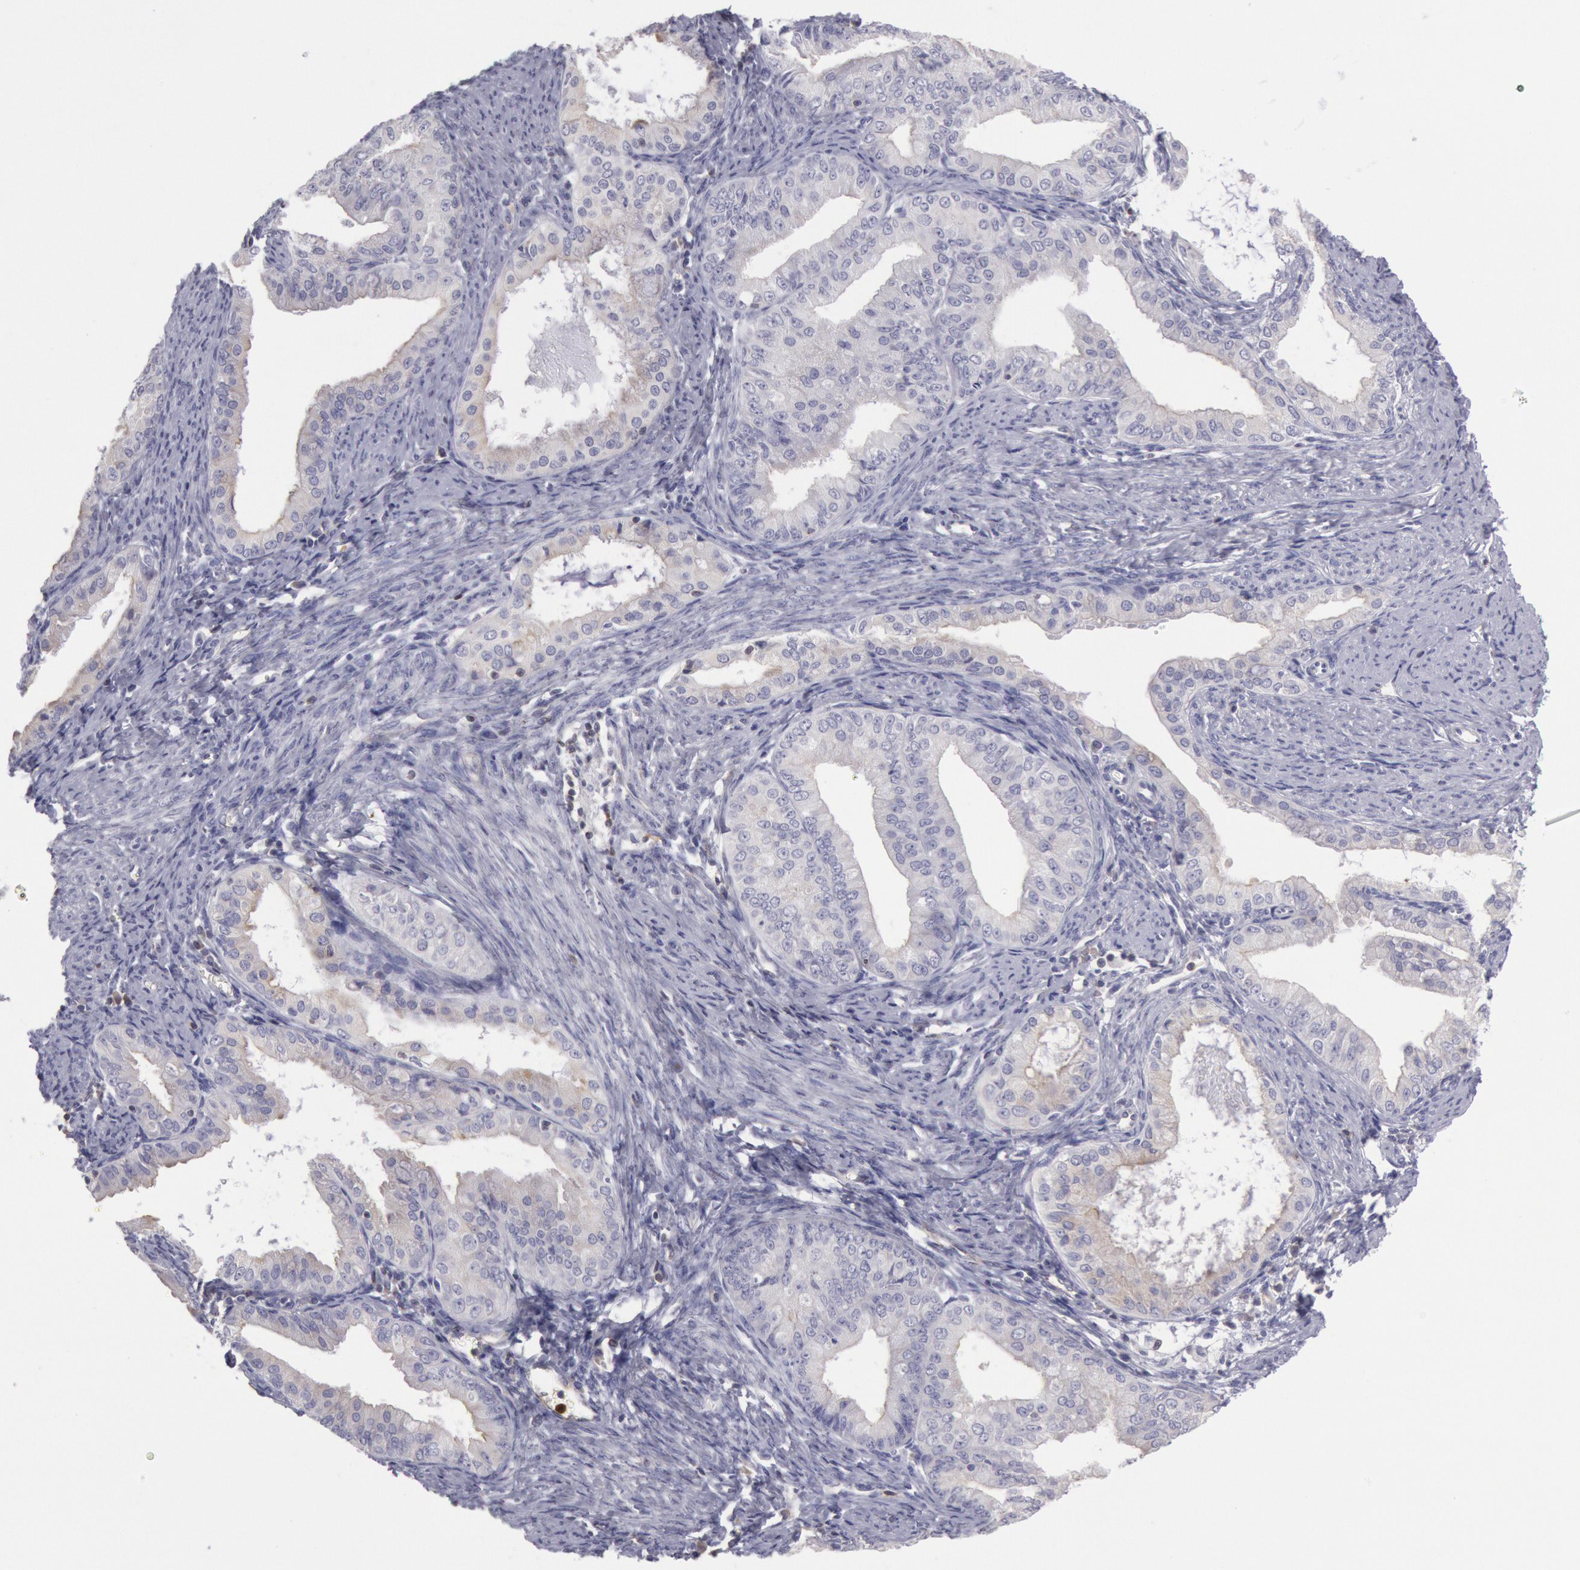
{"staining": {"intensity": "negative", "quantity": "none", "location": "none"}, "tissue": "endometrial cancer", "cell_type": "Tumor cells", "image_type": "cancer", "snomed": [{"axis": "morphology", "description": "Adenocarcinoma, NOS"}, {"axis": "topography", "description": "Endometrium"}], "caption": "Tumor cells show no significant protein positivity in adenocarcinoma (endometrial).", "gene": "RAB27A", "patient": {"sex": "female", "age": 76}}